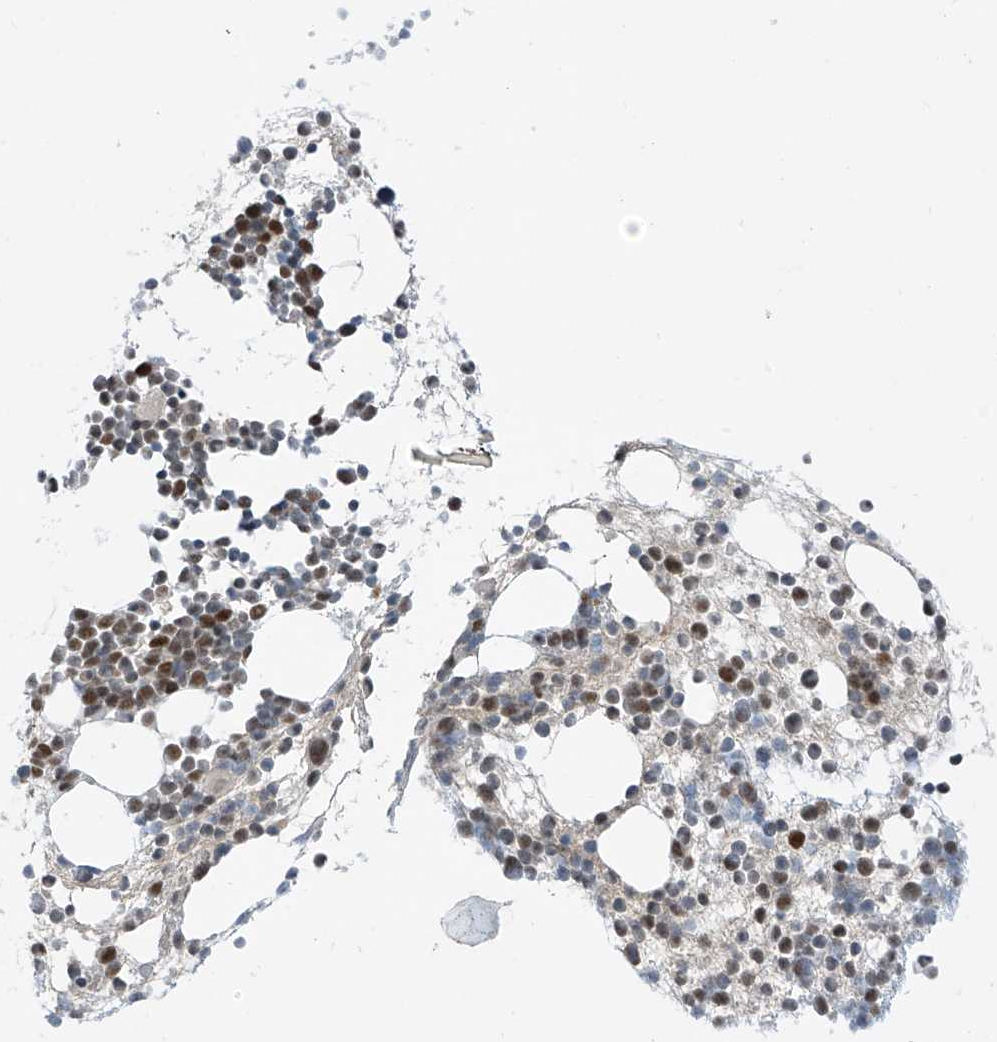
{"staining": {"intensity": "strong", "quantity": "25%-75%", "location": "nuclear"}, "tissue": "bone marrow", "cell_type": "Hematopoietic cells", "image_type": "normal", "snomed": [{"axis": "morphology", "description": "Normal tissue, NOS"}, {"axis": "topography", "description": "Bone marrow"}], "caption": "Brown immunohistochemical staining in normal bone marrow demonstrates strong nuclear staining in approximately 25%-75% of hematopoietic cells.", "gene": "RPAIN", "patient": {"sex": "male", "age": 54}}